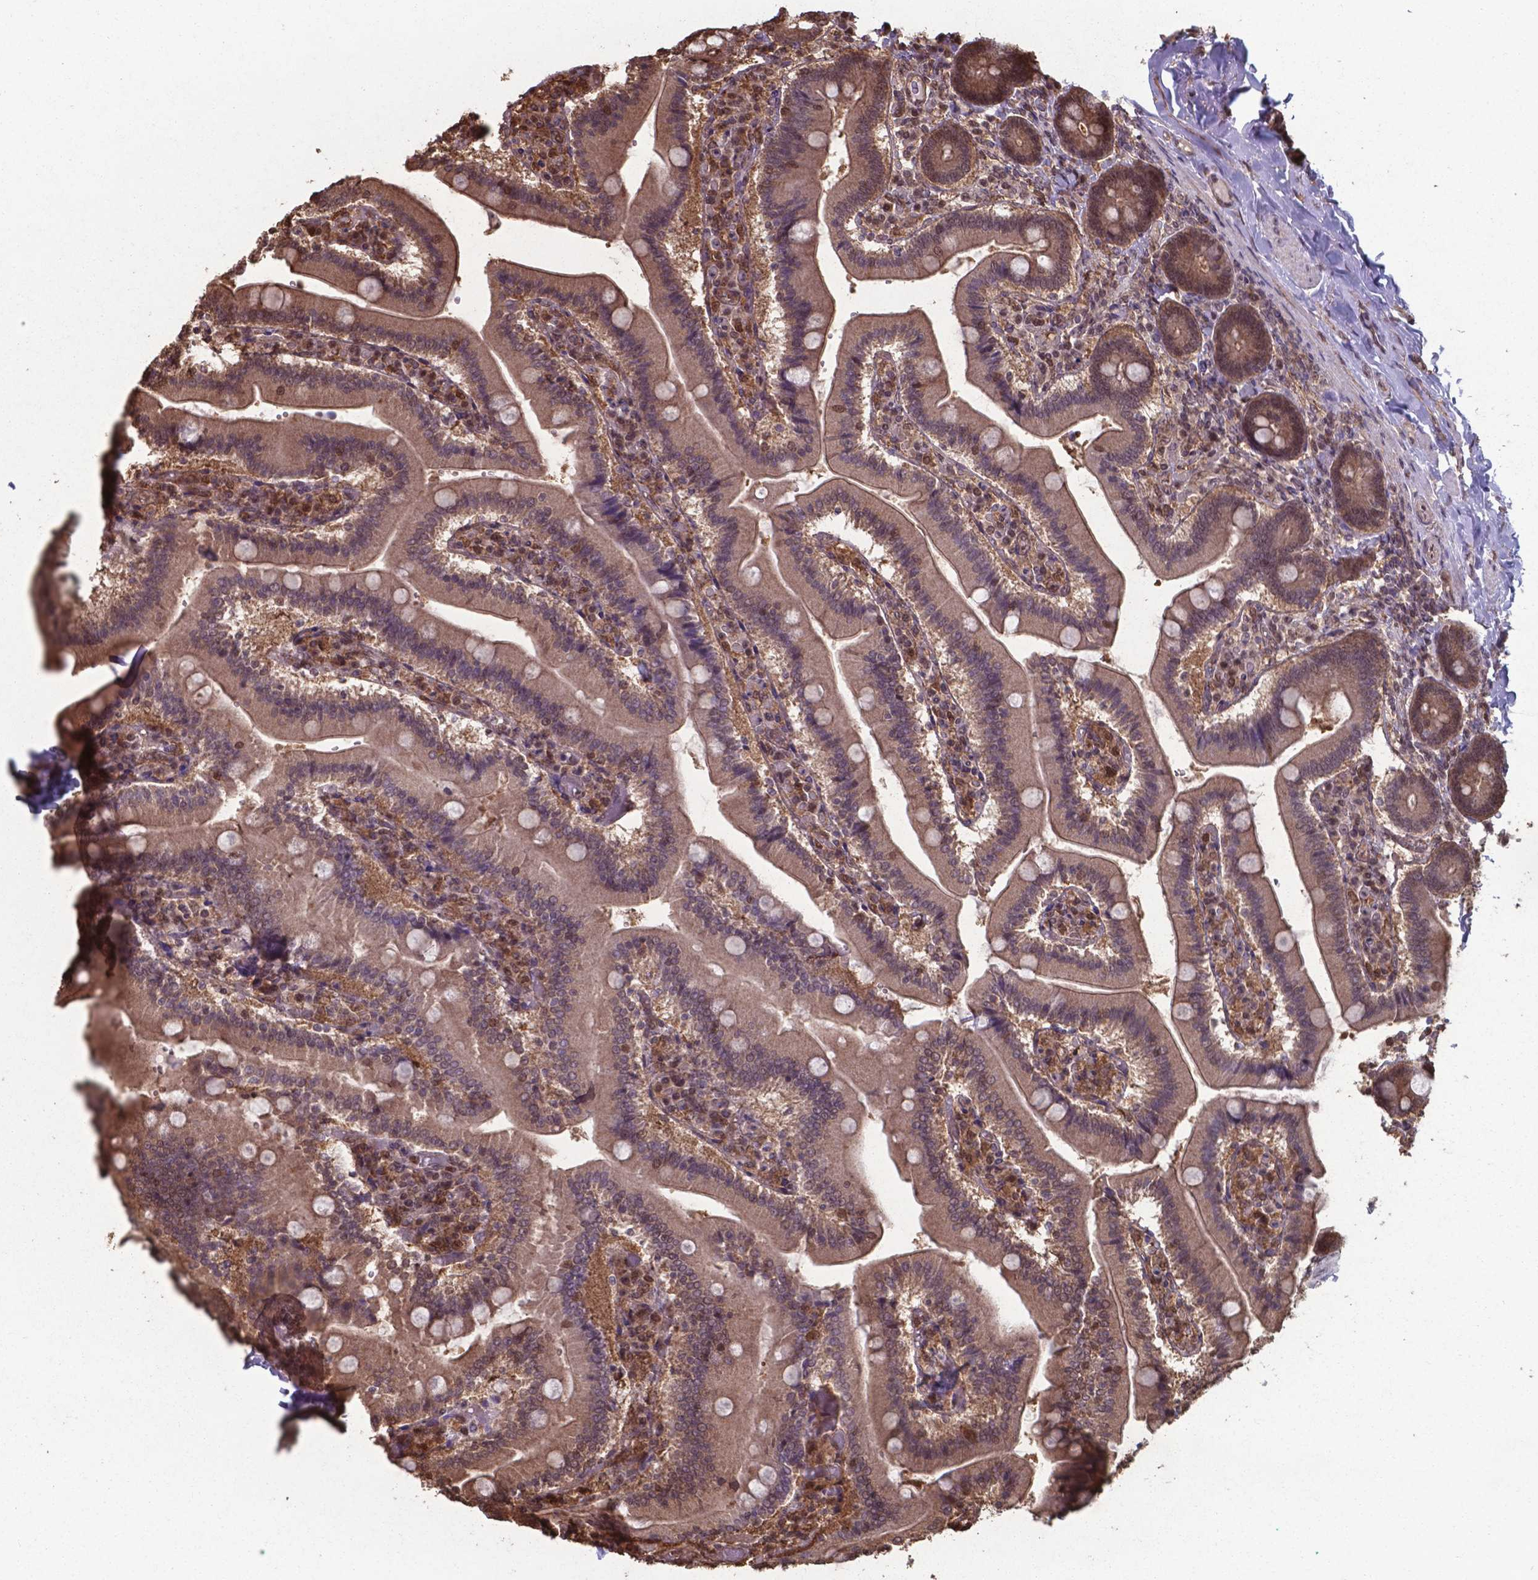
{"staining": {"intensity": "moderate", "quantity": ">75%", "location": "cytoplasmic/membranous,nuclear"}, "tissue": "duodenum", "cell_type": "Glandular cells", "image_type": "normal", "snomed": [{"axis": "morphology", "description": "Normal tissue, NOS"}, {"axis": "topography", "description": "Duodenum"}], "caption": "Duodenum stained with DAB IHC displays medium levels of moderate cytoplasmic/membranous,nuclear expression in about >75% of glandular cells.", "gene": "CHP2", "patient": {"sex": "female", "age": 62}}